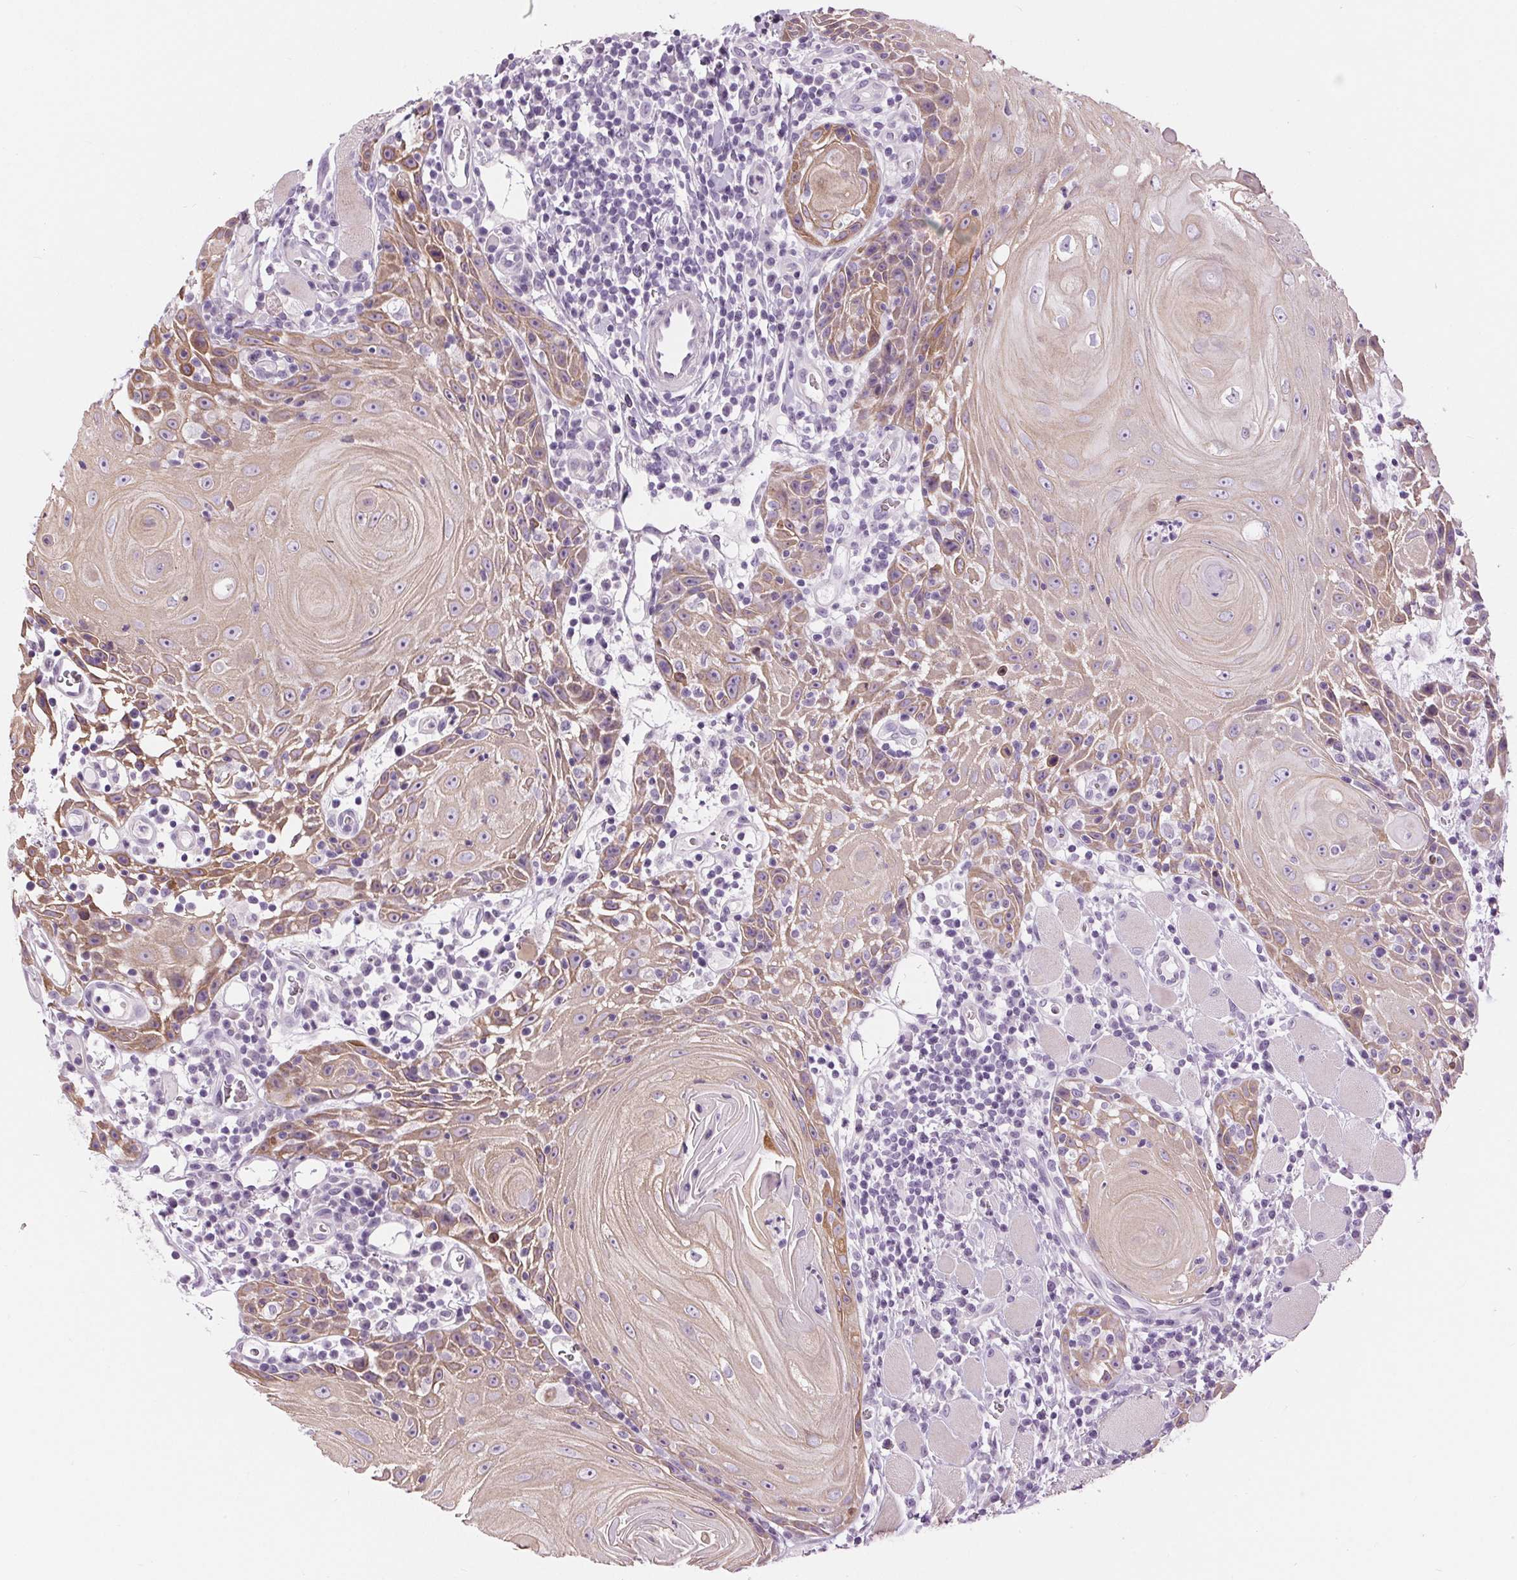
{"staining": {"intensity": "weak", "quantity": "25%-75%", "location": "cytoplasmic/membranous"}, "tissue": "head and neck cancer", "cell_type": "Tumor cells", "image_type": "cancer", "snomed": [{"axis": "morphology", "description": "Squamous cell carcinoma, NOS"}, {"axis": "topography", "description": "Head-Neck"}], "caption": "IHC of human head and neck squamous cell carcinoma shows low levels of weak cytoplasmic/membranous expression in approximately 25%-75% of tumor cells. The protein is shown in brown color, while the nuclei are stained blue.", "gene": "MISP", "patient": {"sex": "male", "age": 52}}